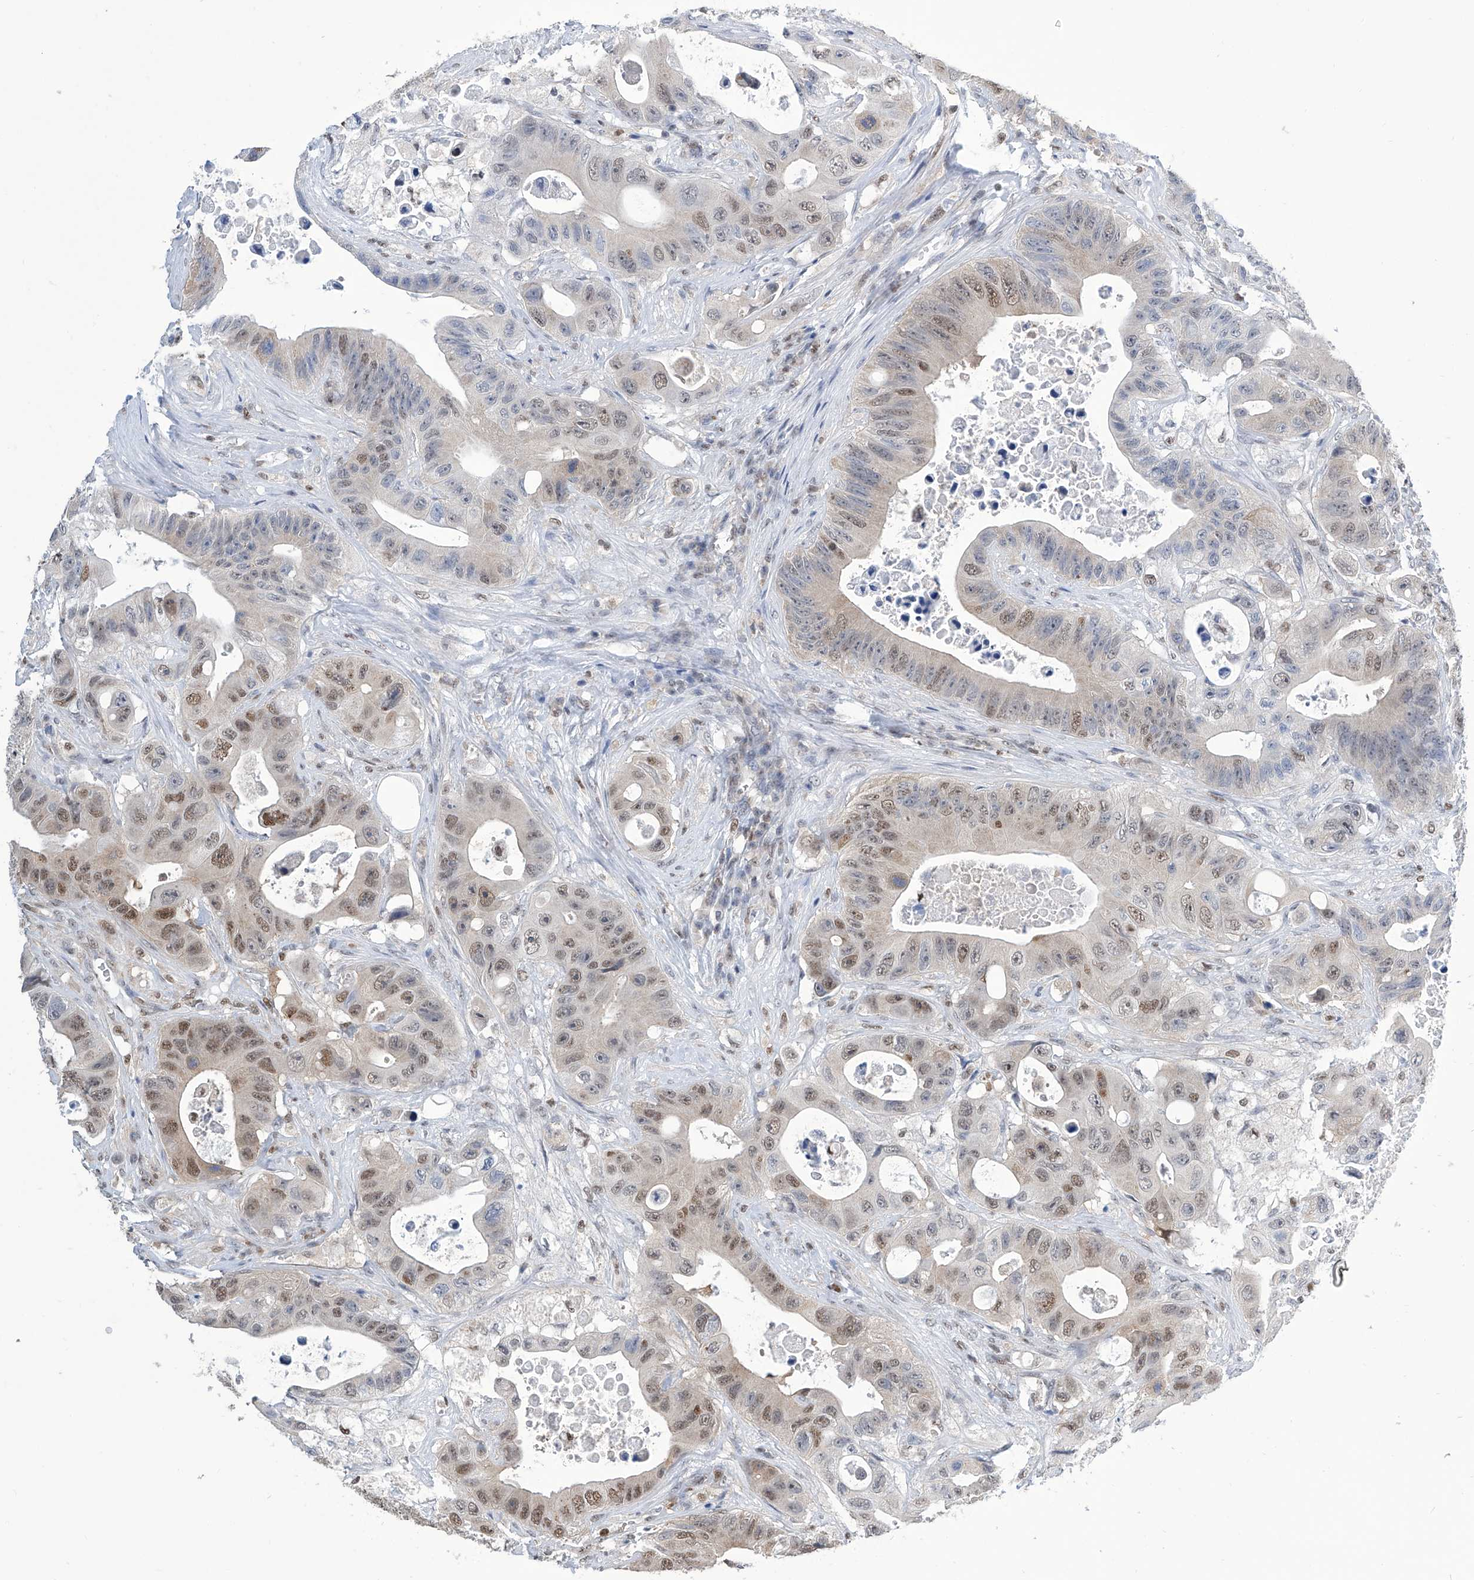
{"staining": {"intensity": "moderate", "quantity": "25%-75%", "location": "nuclear"}, "tissue": "colorectal cancer", "cell_type": "Tumor cells", "image_type": "cancer", "snomed": [{"axis": "morphology", "description": "Adenocarcinoma, NOS"}, {"axis": "topography", "description": "Colon"}], "caption": "High-magnification brightfield microscopy of colorectal cancer stained with DAB (brown) and counterstained with hematoxylin (blue). tumor cells exhibit moderate nuclear staining is appreciated in approximately25%-75% of cells.", "gene": "SREBF2", "patient": {"sex": "female", "age": 46}}